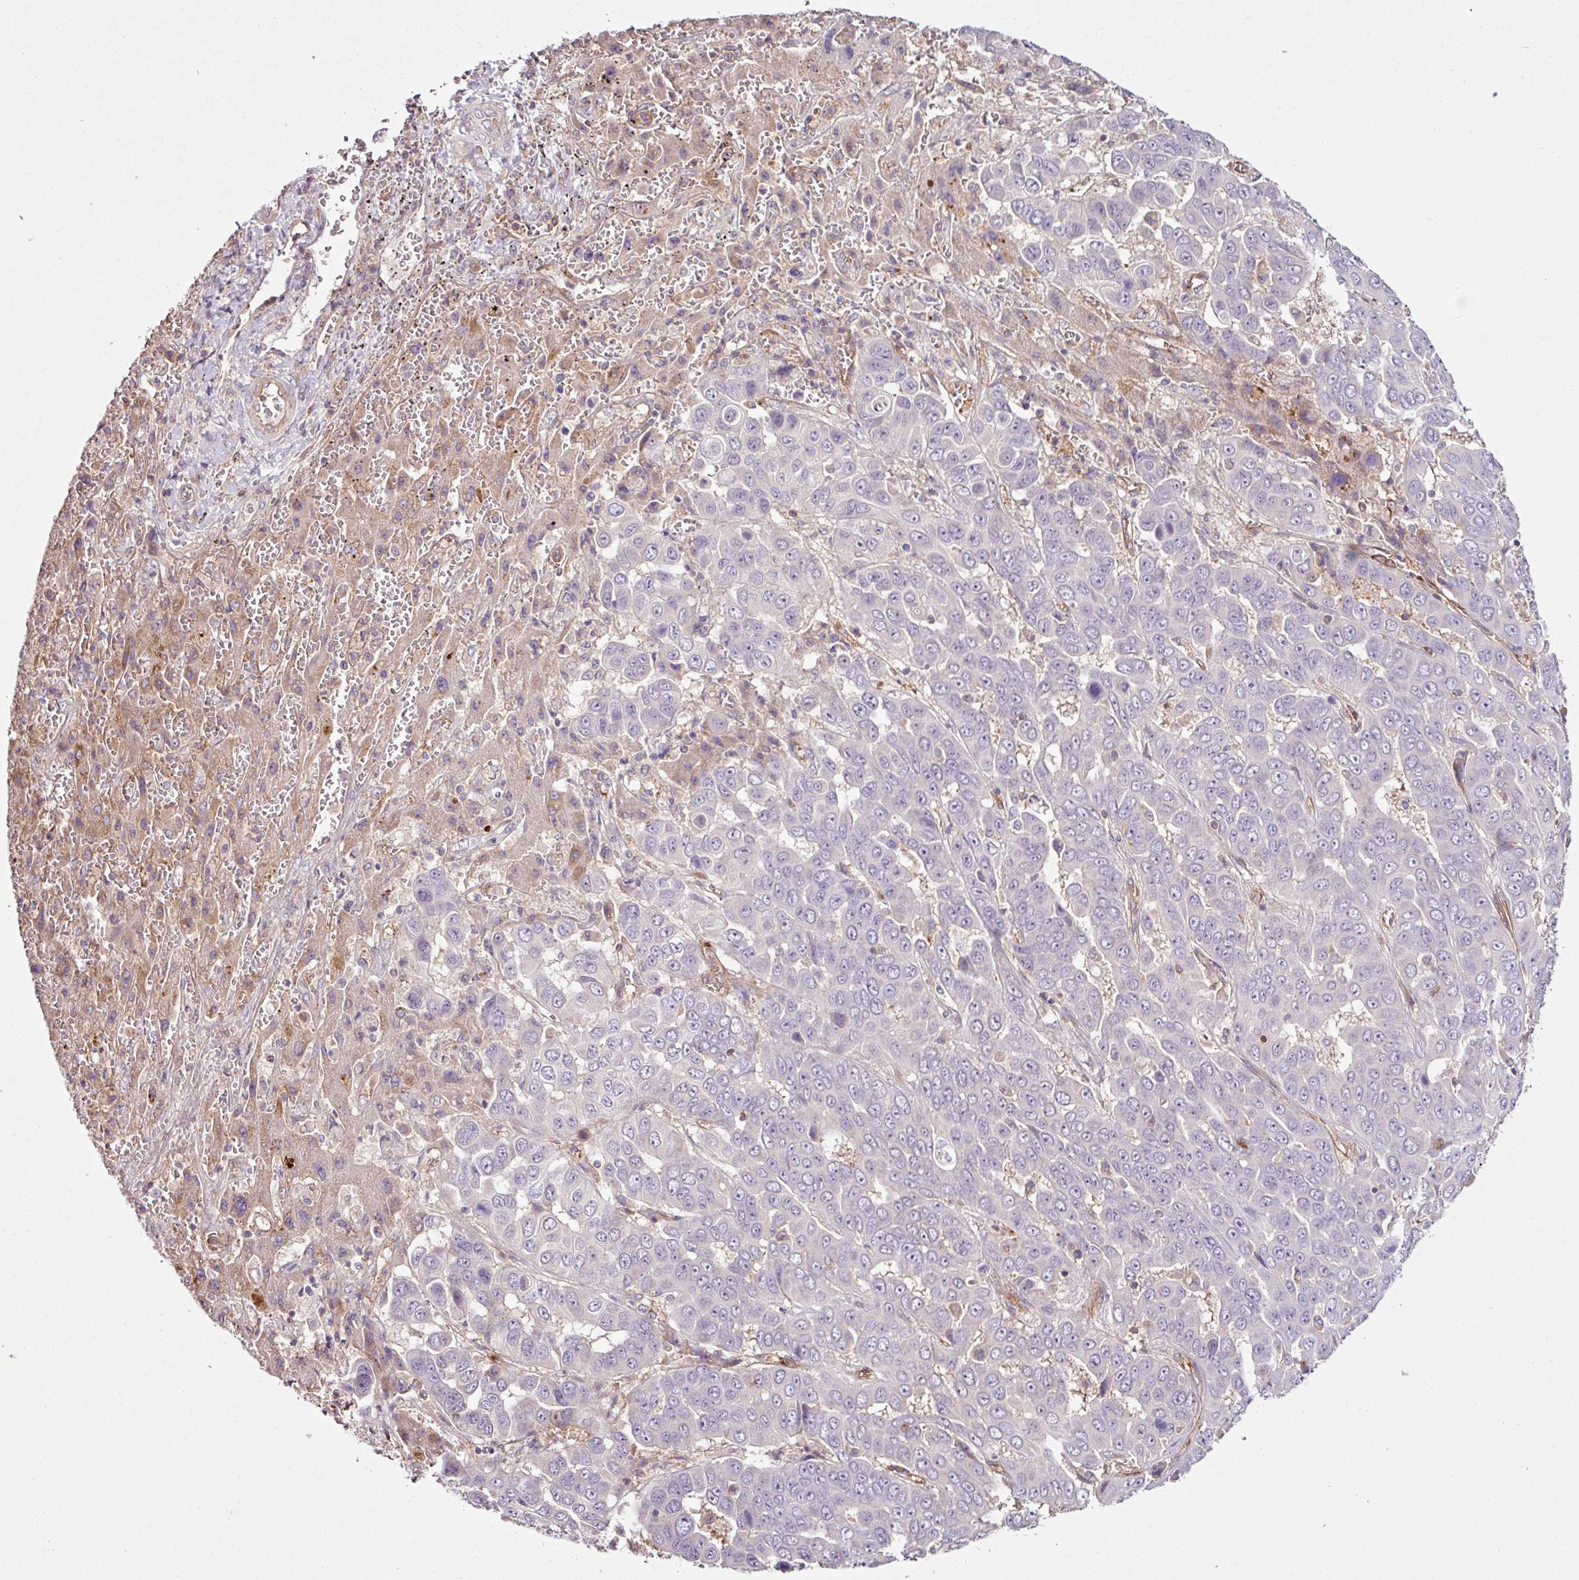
{"staining": {"intensity": "negative", "quantity": "none", "location": "none"}, "tissue": "liver cancer", "cell_type": "Tumor cells", "image_type": "cancer", "snomed": [{"axis": "morphology", "description": "Cholangiocarcinoma"}, {"axis": "topography", "description": "Liver"}], "caption": "An IHC histopathology image of liver cholangiocarcinoma is shown. There is no staining in tumor cells of liver cholangiocarcinoma. Brightfield microscopy of IHC stained with DAB (3,3'-diaminobenzidine) (brown) and hematoxylin (blue), captured at high magnification.", "gene": "ZNF106", "patient": {"sex": "female", "age": 52}}